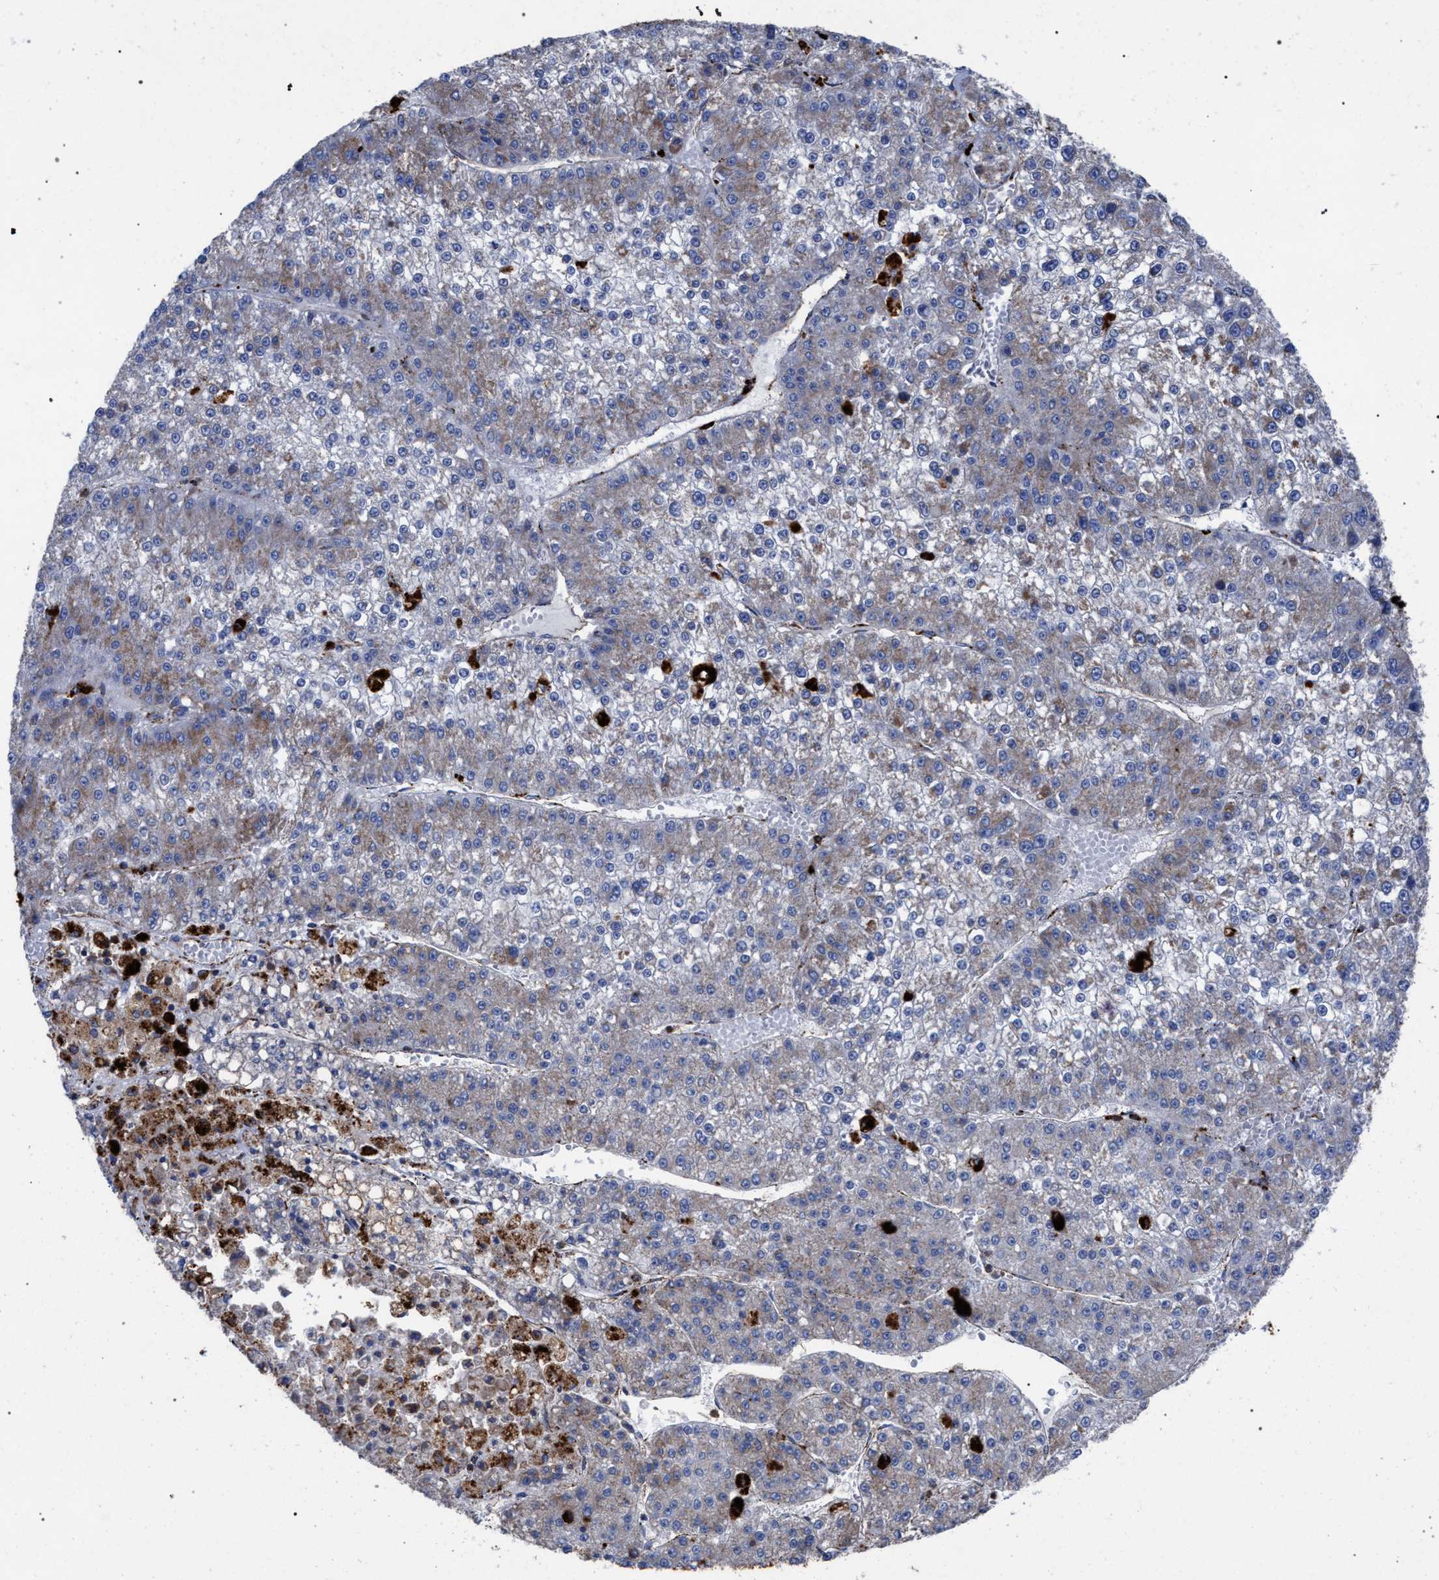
{"staining": {"intensity": "weak", "quantity": ">75%", "location": "cytoplasmic/membranous"}, "tissue": "liver cancer", "cell_type": "Tumor cells", "image_type": "cancer", "snomed": [{"axis": "morphology", "description": "Carcinoma, Hepatocellular, NOS"}, {"axis": "topography", "description": "Liver"}], "caption": "IHC of liver hepatocellular carcinoma displays low levels of weak cytoplasmic/membranous positivity in approximately >75% of tumor cells.", "gene": "PPT1", "patient": {"sex": "female", "age": 73}}